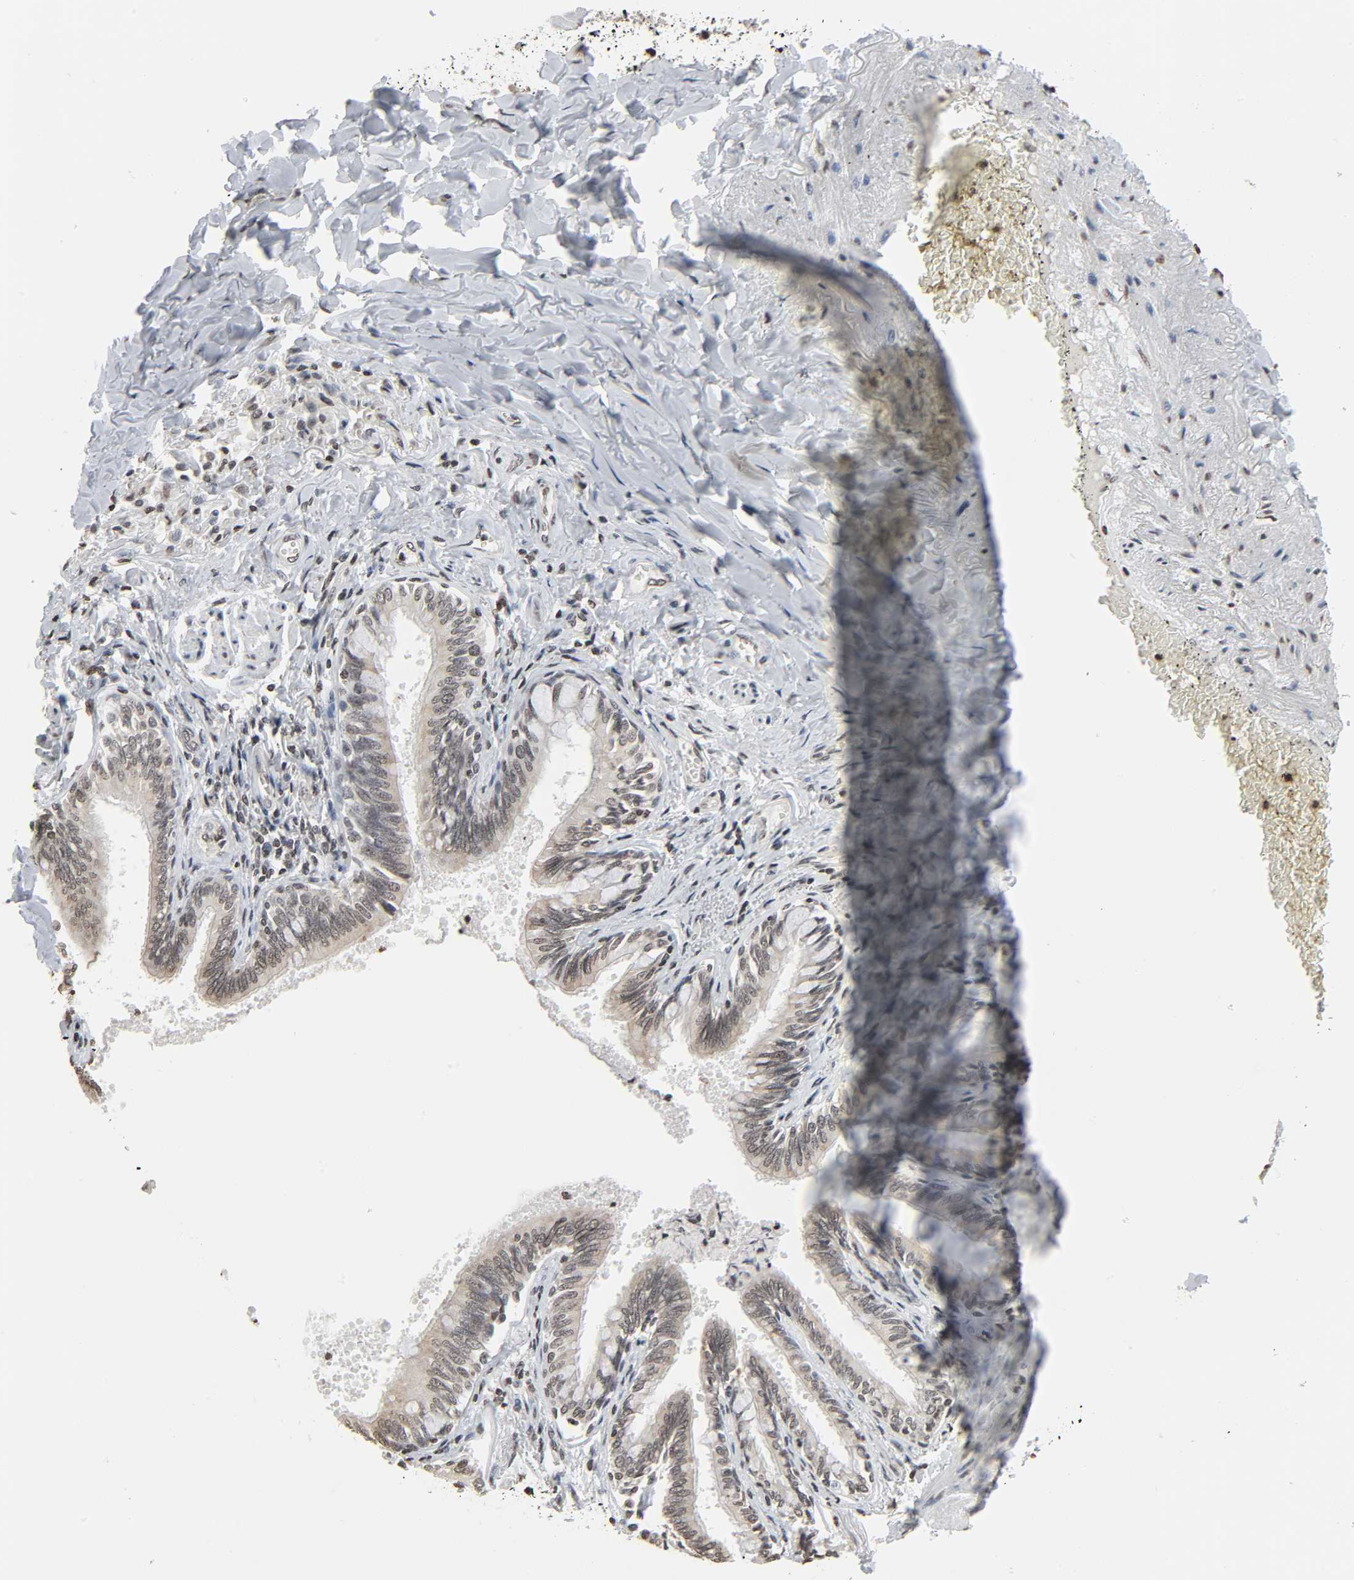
{"staining": {"intensity": "moderate", "quantity": ">75%", "location": "nuclear"}, "tissue": "bronchus", "cell_type": "Respiratory epithelial cells", "image_type": "normal", "snomed": [{"axis": "morphology", "description": "Normal tissue, NOS"}, {"axis": "topography", "description": "Lung"}], "caption": "Immunohistochemical staining of unremarkable bronchus displays moderate nuclear protein staining in approximately >75% of respiratory epithelial cells.", "gene": "ELAVL1", "patient": {"sex": "male", "age": 64}}